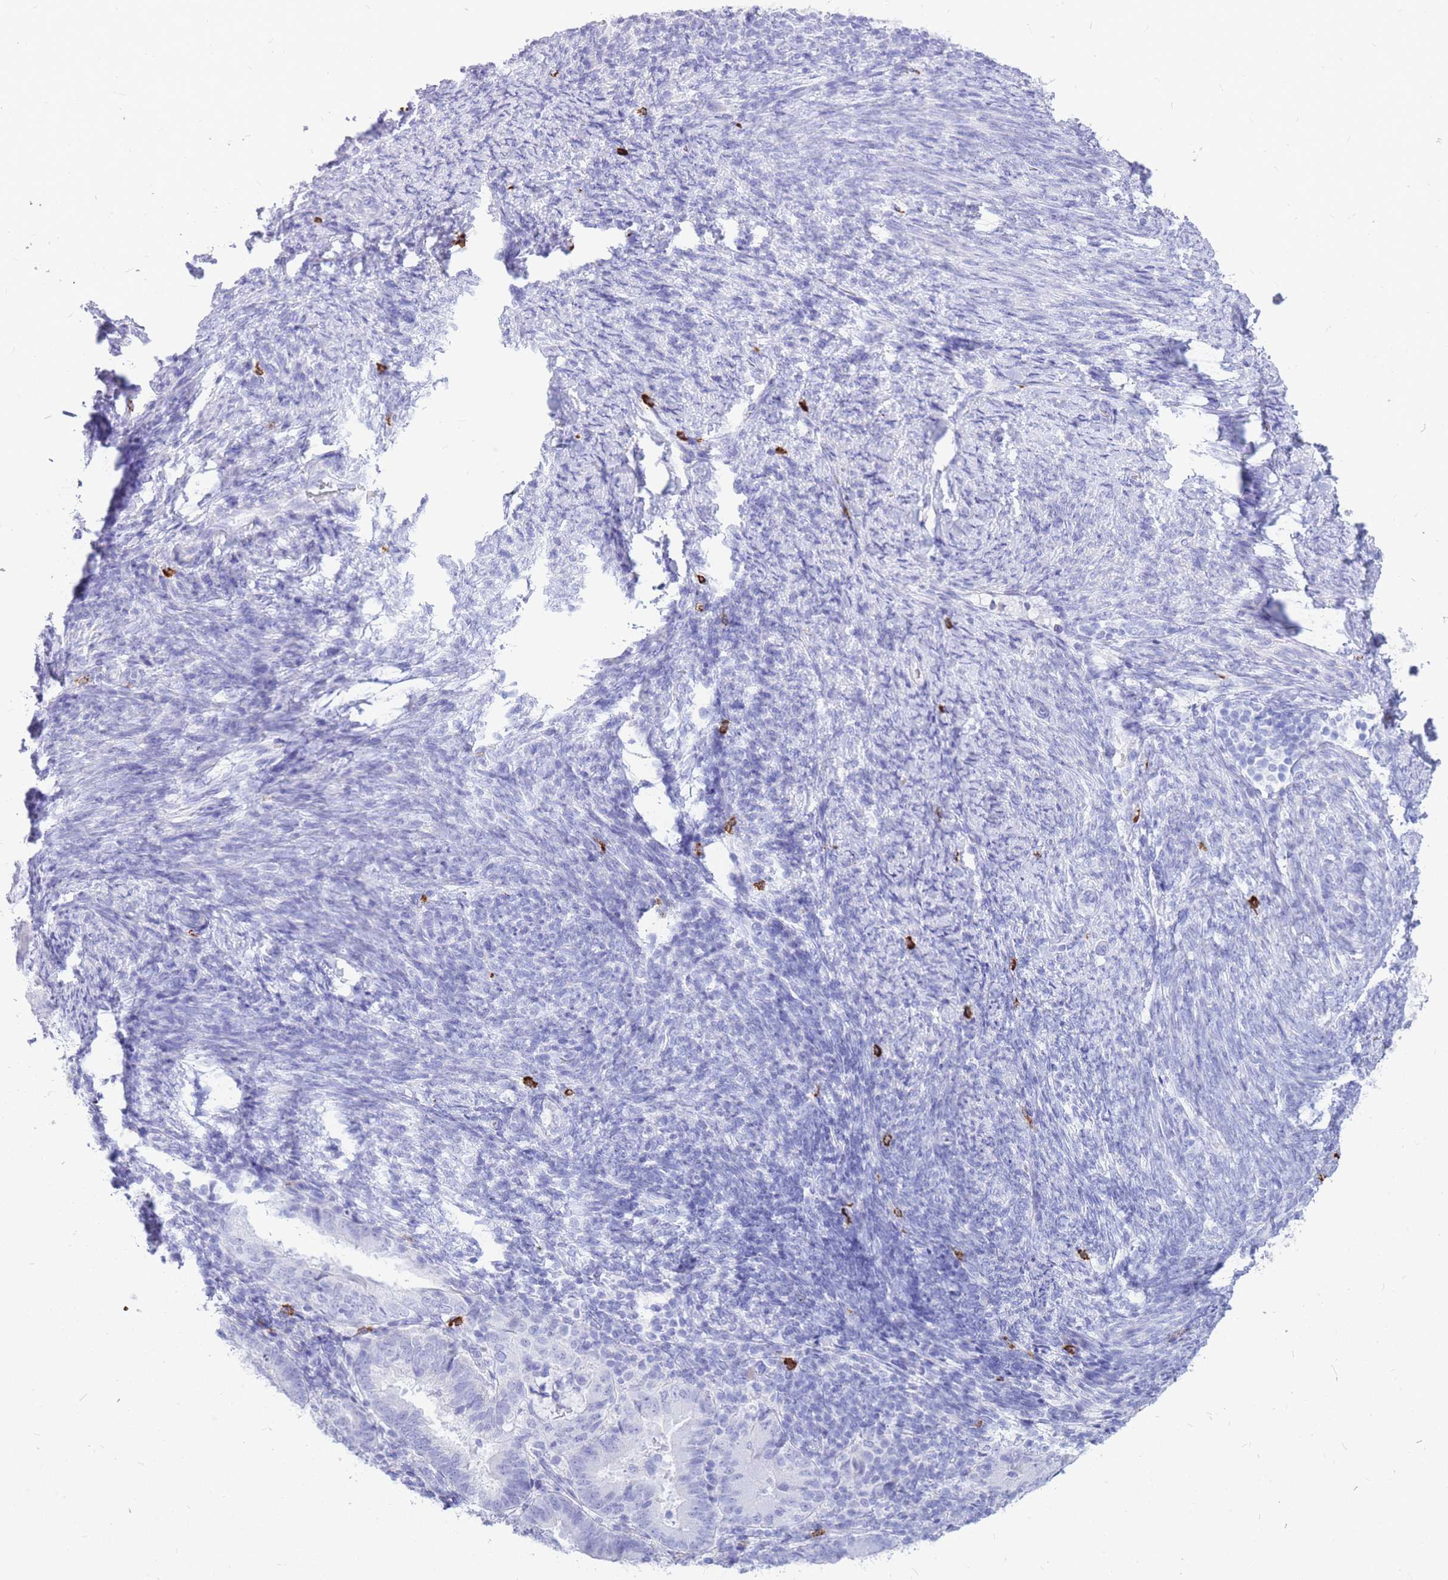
{"staining": {"intensity": "negative", "quantity": "none", "location": "none"}, "tissue": "endometrial cancer", "cell_type": "Tumor cells", "image_type": "cancer", "snomed": [{"axis": "morphology", "description": "Adenocarcinoma, NOS"}, {"axis": "topography", "description": "Endometrium"}], "caption": "Immunohistochemistry photomicrograph of adenocarcinoma (endometrial) stained for a protein (brown), which exhibits no expression in tumor cells.", "gene": "HERC1", "patient": {"sex": "female", "age": 70}}